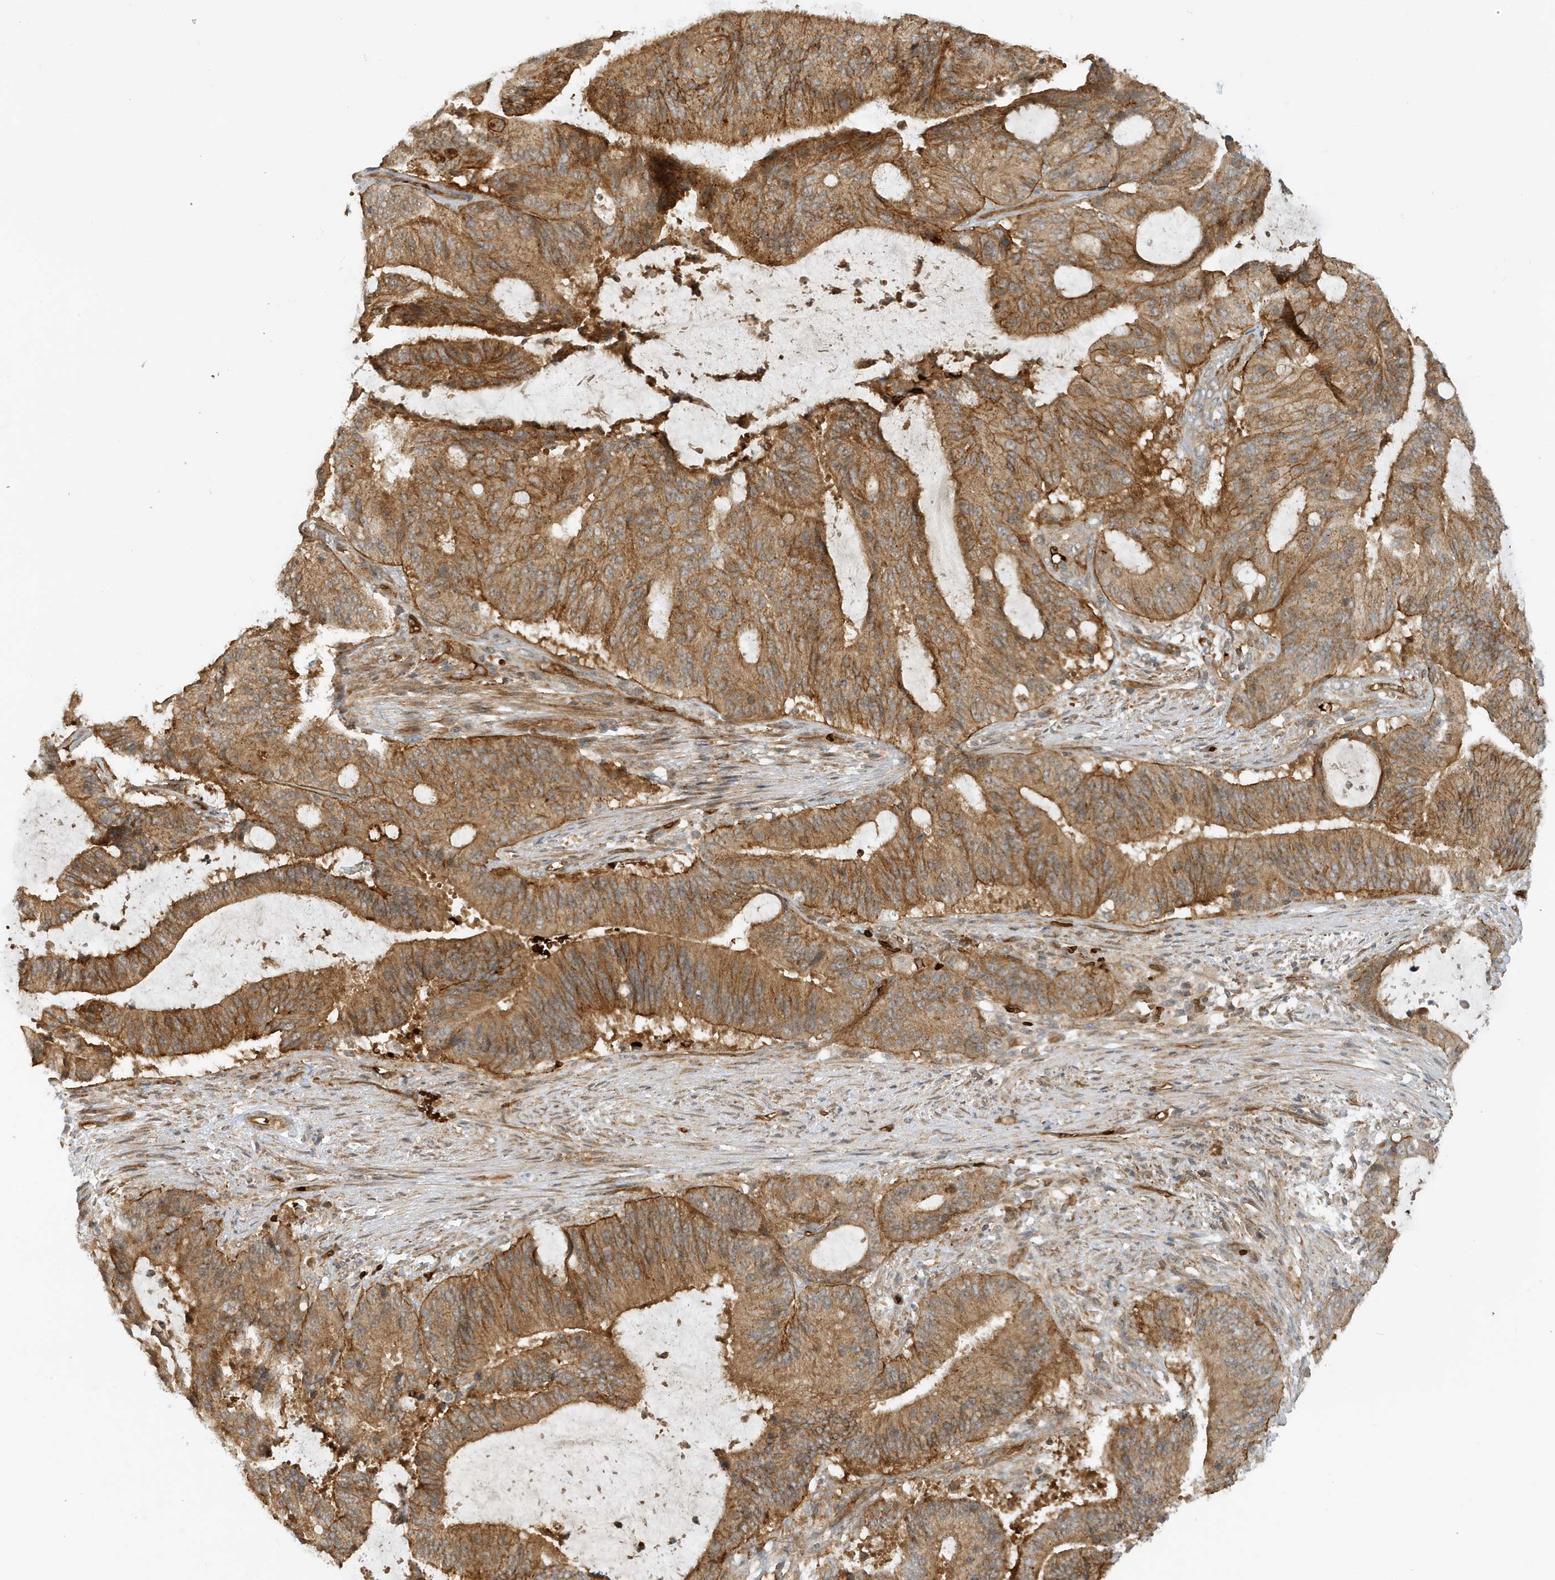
{"staining": {"intensity": "moderate", "quantity": ">75%", "location": "cytoplasmic/membranous"}, "tissue": "liver cancer", "cell_type": "Tumor cells", "image_type": "cancer", "snomed": [{"axis": "morphology", "description": "Normal tissue, NOS"}, {"axis": "morphology", "description": "Cholangiocarcinoma"}, {"axis": "topography", "description": "Liver"}, {"axis": "topography", "description": "Peripheral nerve tissue"}], "caption": "Human liver cancer (cholangiocarcinoma) stained for a protein (brown) reveals moderate cytoplasmic/membranous positive positivity in about >75% of tumor cells.", "gene": "FYCO1", "patient": {"sex": "female", "age": 73}}